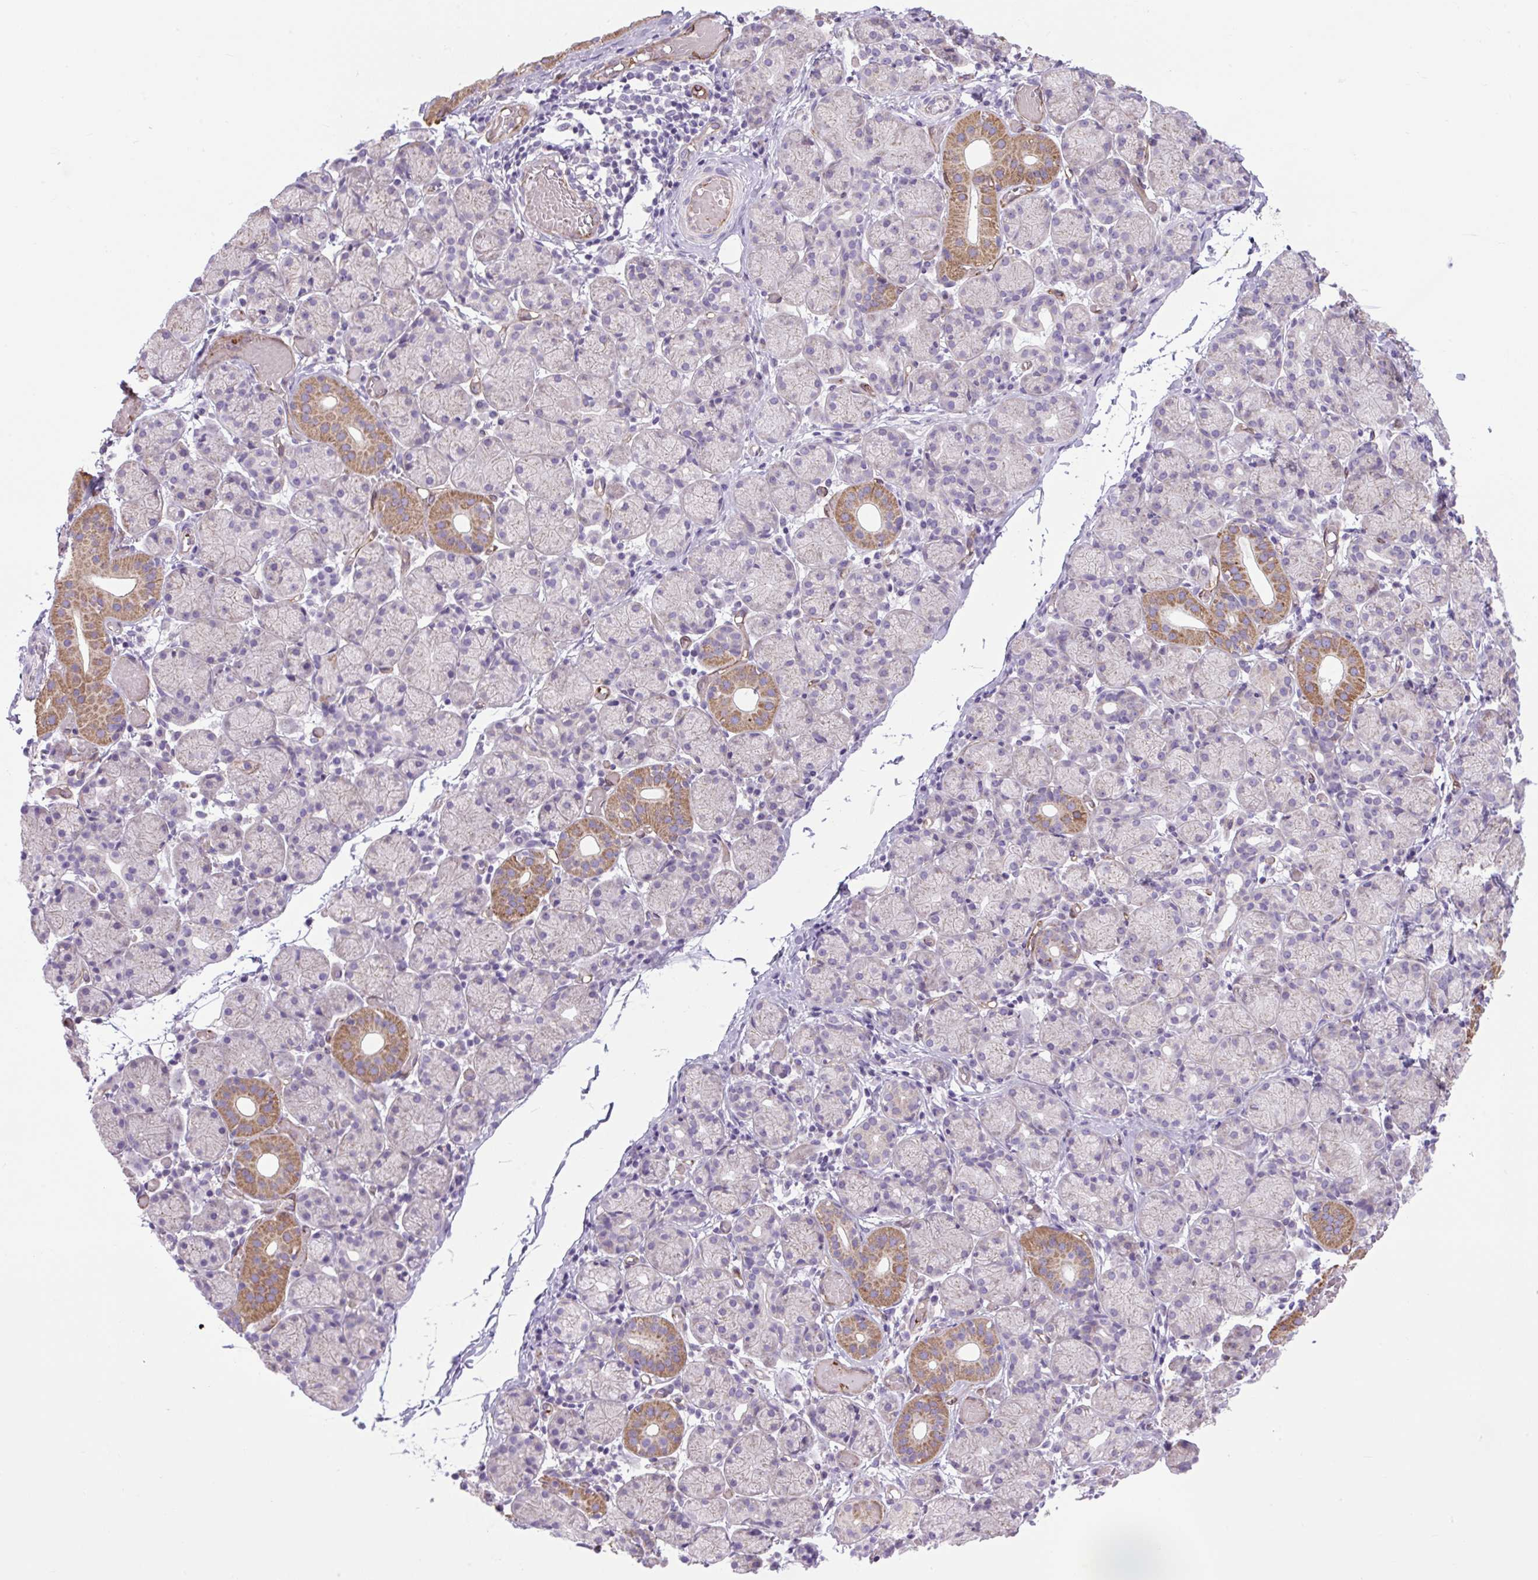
{"staining": {"intensity": "moderate", "quantity": "<25%", "location": "cytoplasmic/membranous"}, "tissue": "salivary gland", "cell_type": "Glandular cells", "image_type": "normal", "snomed": [{"axis": "morphology", "description": "Normal tissue, NOS"}, {"axis": "topography", "description": "Salivary gland"}], "caption": "This micrograph shows immunohistochemistry (IHC) staining of normal salivary gland, with low moderate cytoplasmic/membranous expression in about <25% of glandular cells.", "gene": "RNASE10", "patient": {"sex": "female", "age": 24}}